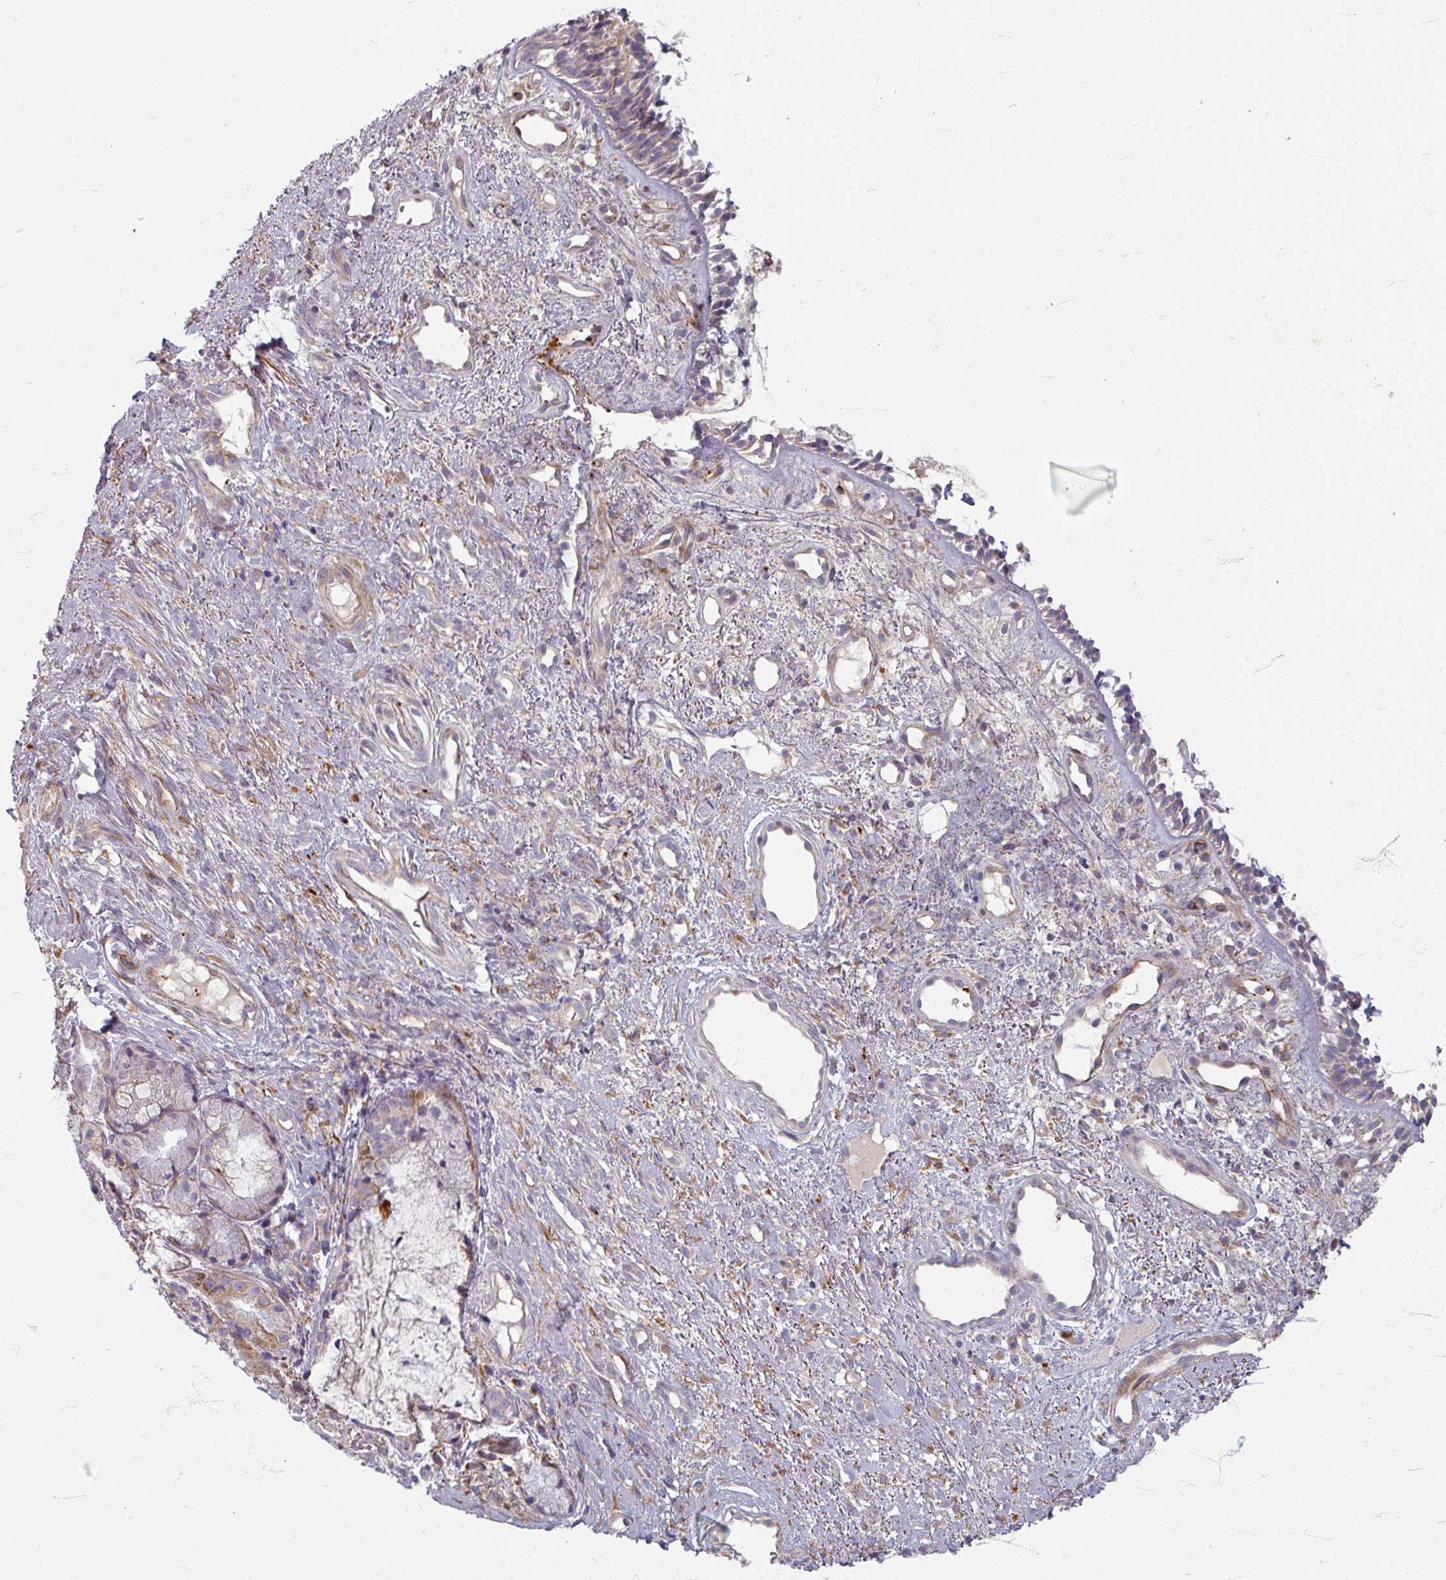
{"staining": {"intensity": "weak", "quantity": "<25%", "location": "cytoplasmic/membranous"}, "tissue": "nasopharynx", "cell_type": "Respiratory epithelial cells", "image_type": "normal", "snomed": [{"axis": "morphology", "description": "Normal tissue, NOS"}, {"axis": "topography", "description": "Cartilage tissue"}, {"axis": "topography", "description": "Nasopharynx"}, {"axis": "topography", "description": "Thyroid gland"}], "caption": "Immunohistochemical staining of unremarkable nasopharynx reveals no significant expression in respiratory epithelial cells.", "gene": "GABARAPL1", "patient": {"sex": "male", "age": 63}}